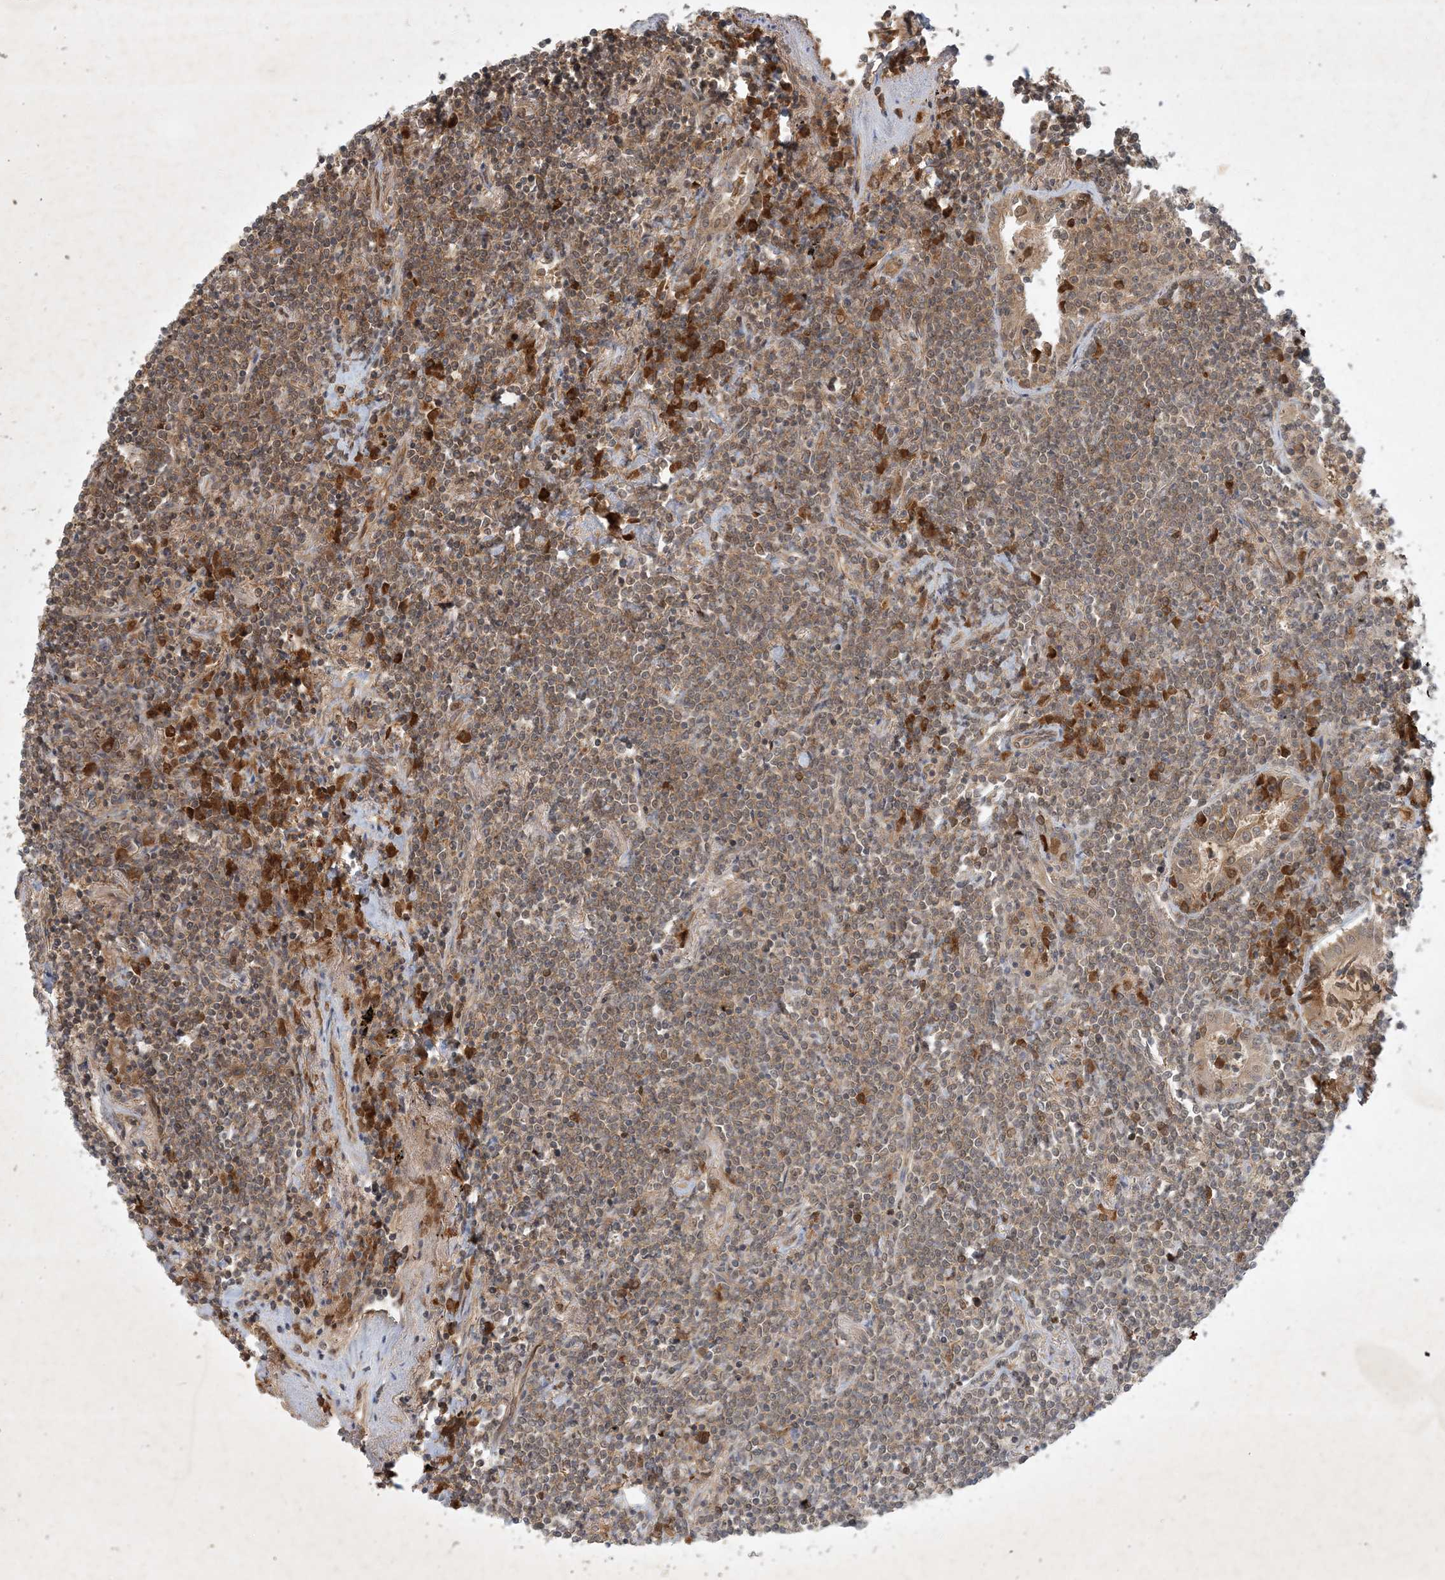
{"staining": {"intensity": "moderate", "quantity": ">75%", "location": "cytoplasmic/membranous"}, "tissue": "lymphoma", "cell_type": "Tumor cells", "image_type": "cancer", "snomed": [{"axis": "morphology", "description": "Malignant lymphoma, non-Hodgkin's type, Low grade"}, {"axis": "topography", "description": "Lung"}], "caption": "Immunohistochemistry (IHC) histopathology image of neoplastic tissue: human lymphoma stained using immunohistochemistry (IHC) displays medium levels of moderate protein expression localized specifically in the cytoplasmic/membranous of tumor cells, appearing as a cytoplasmic/membranous brown color.", "gene": "ZCCHC4", "patient": {"sex": "female", "age": 71}}